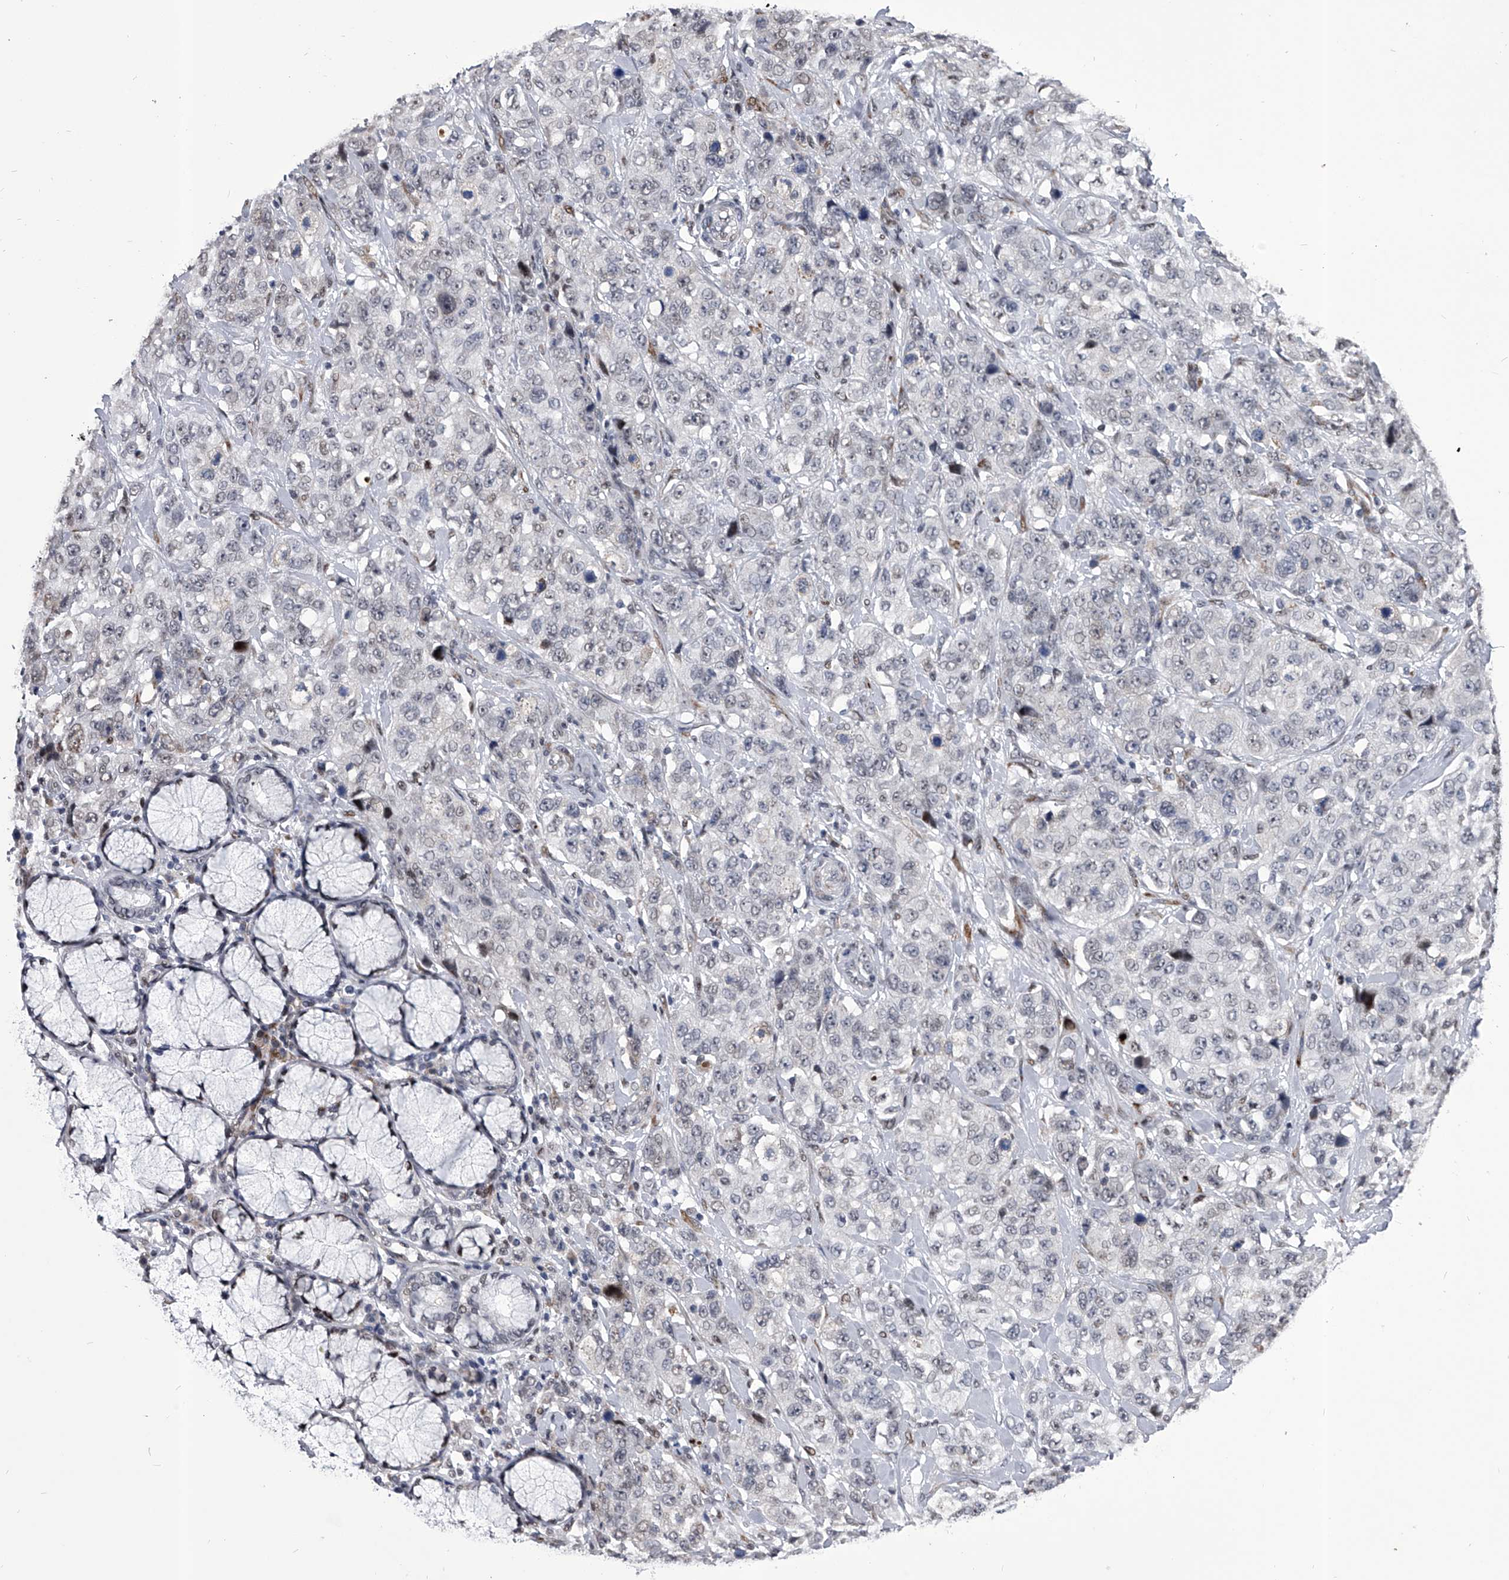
{"staining": {"intensity": "weak", "quantity": "<25%", "location": "nuclear"}, "tissue": "stomach cancer", "cell_type": "Tumor cells", "image_type": "cancer", "snomed": [{"axis": "morphology", "description": "Adenocarcinoma, NOS"}, {"axis": "topography", "description": "Stomach"}], "caption": "An IHC photomicrograph of adenocarcinoma (stomach) is shown. There is no staining in tumor cells of adenocarcinoma (stomach).", "gene": "CMTR1", "patient": {"sex": "male", "age": 48}}